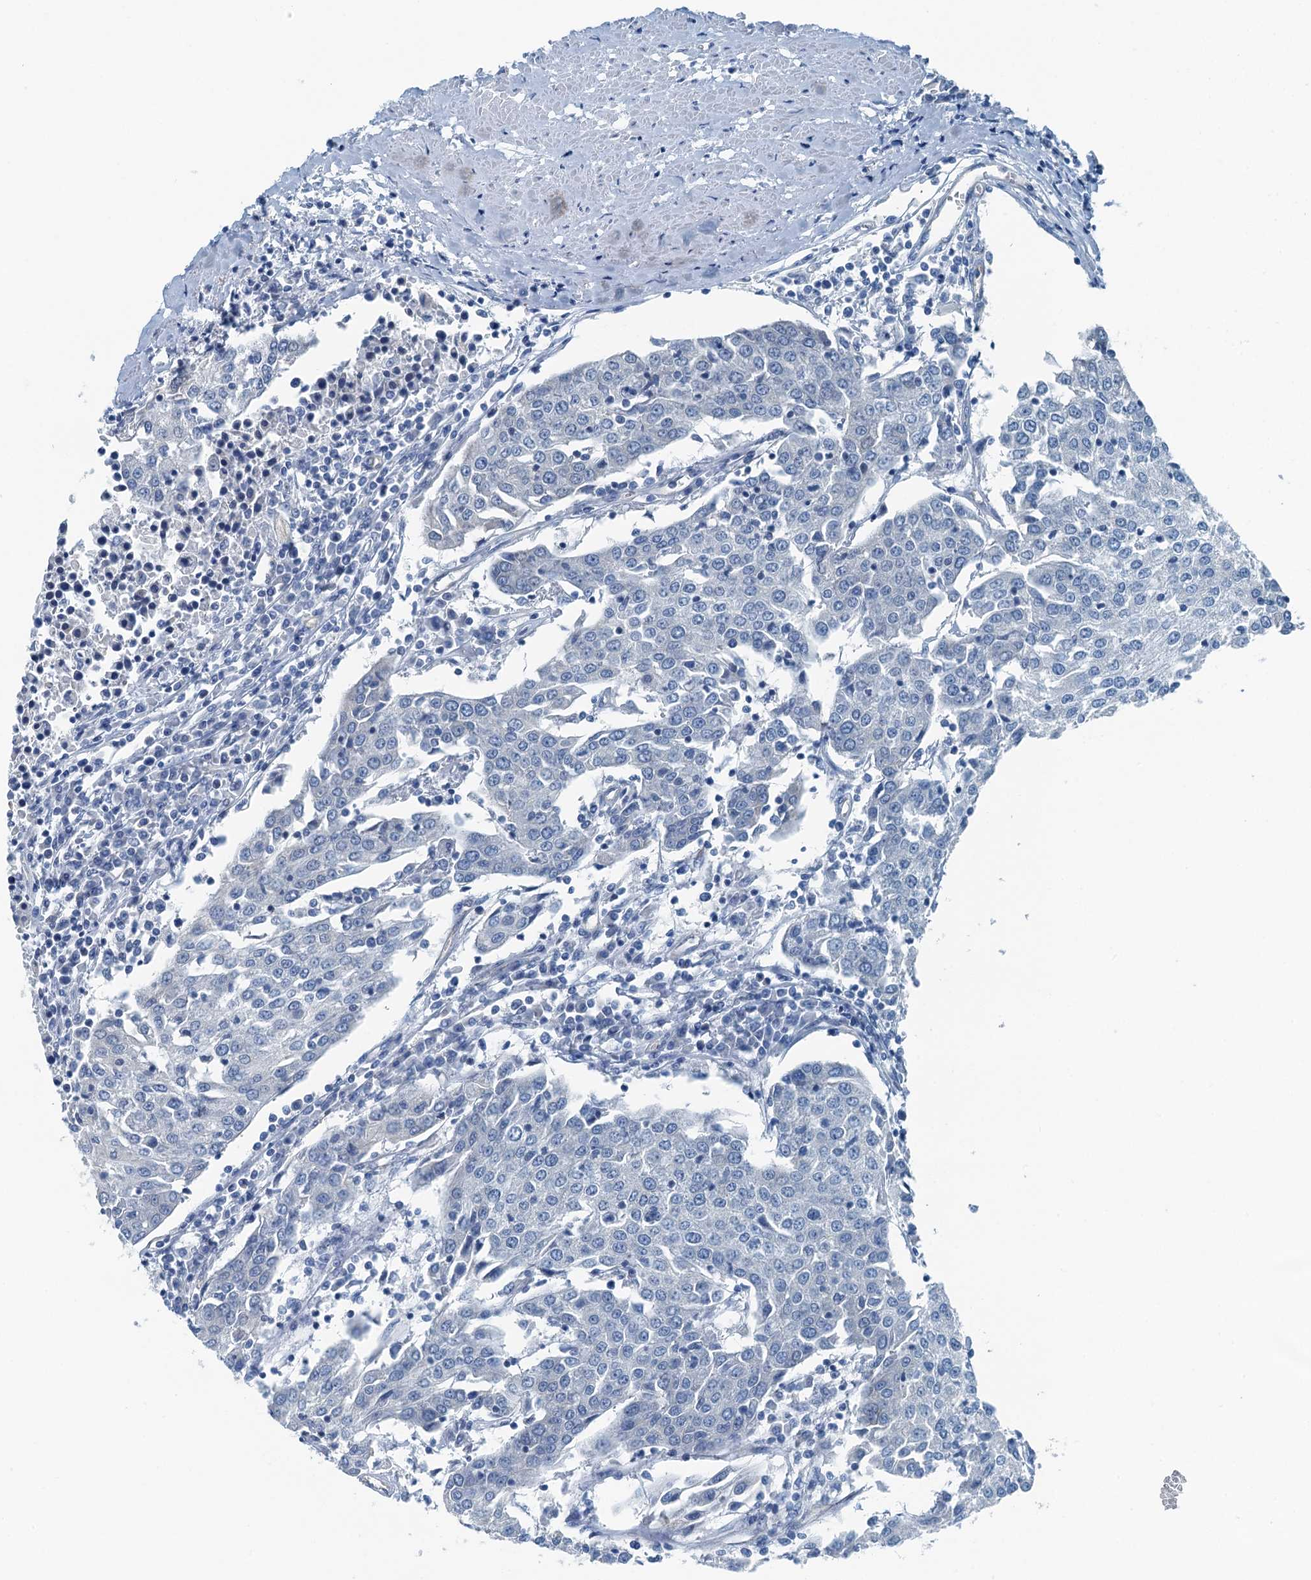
{"staining": {"intensity": "negative", "quantity": "none", "location": "none"}, "tissue": "urothelial cancer", "cell_type": "Tumor cells", "image_type": "cancer", "snomed": [{"axis": "morphology", "description": "Urothelial carcinoma, High grade"}, {"axis": "topography", "description": "Urinary bladder"}], "caption": "Immunohistochemistry (IHC) of human urothelial cancer displays no expression in tumor cells.", "gene": "GFOD2", "patient": {"sex": "female", "age": 85}}